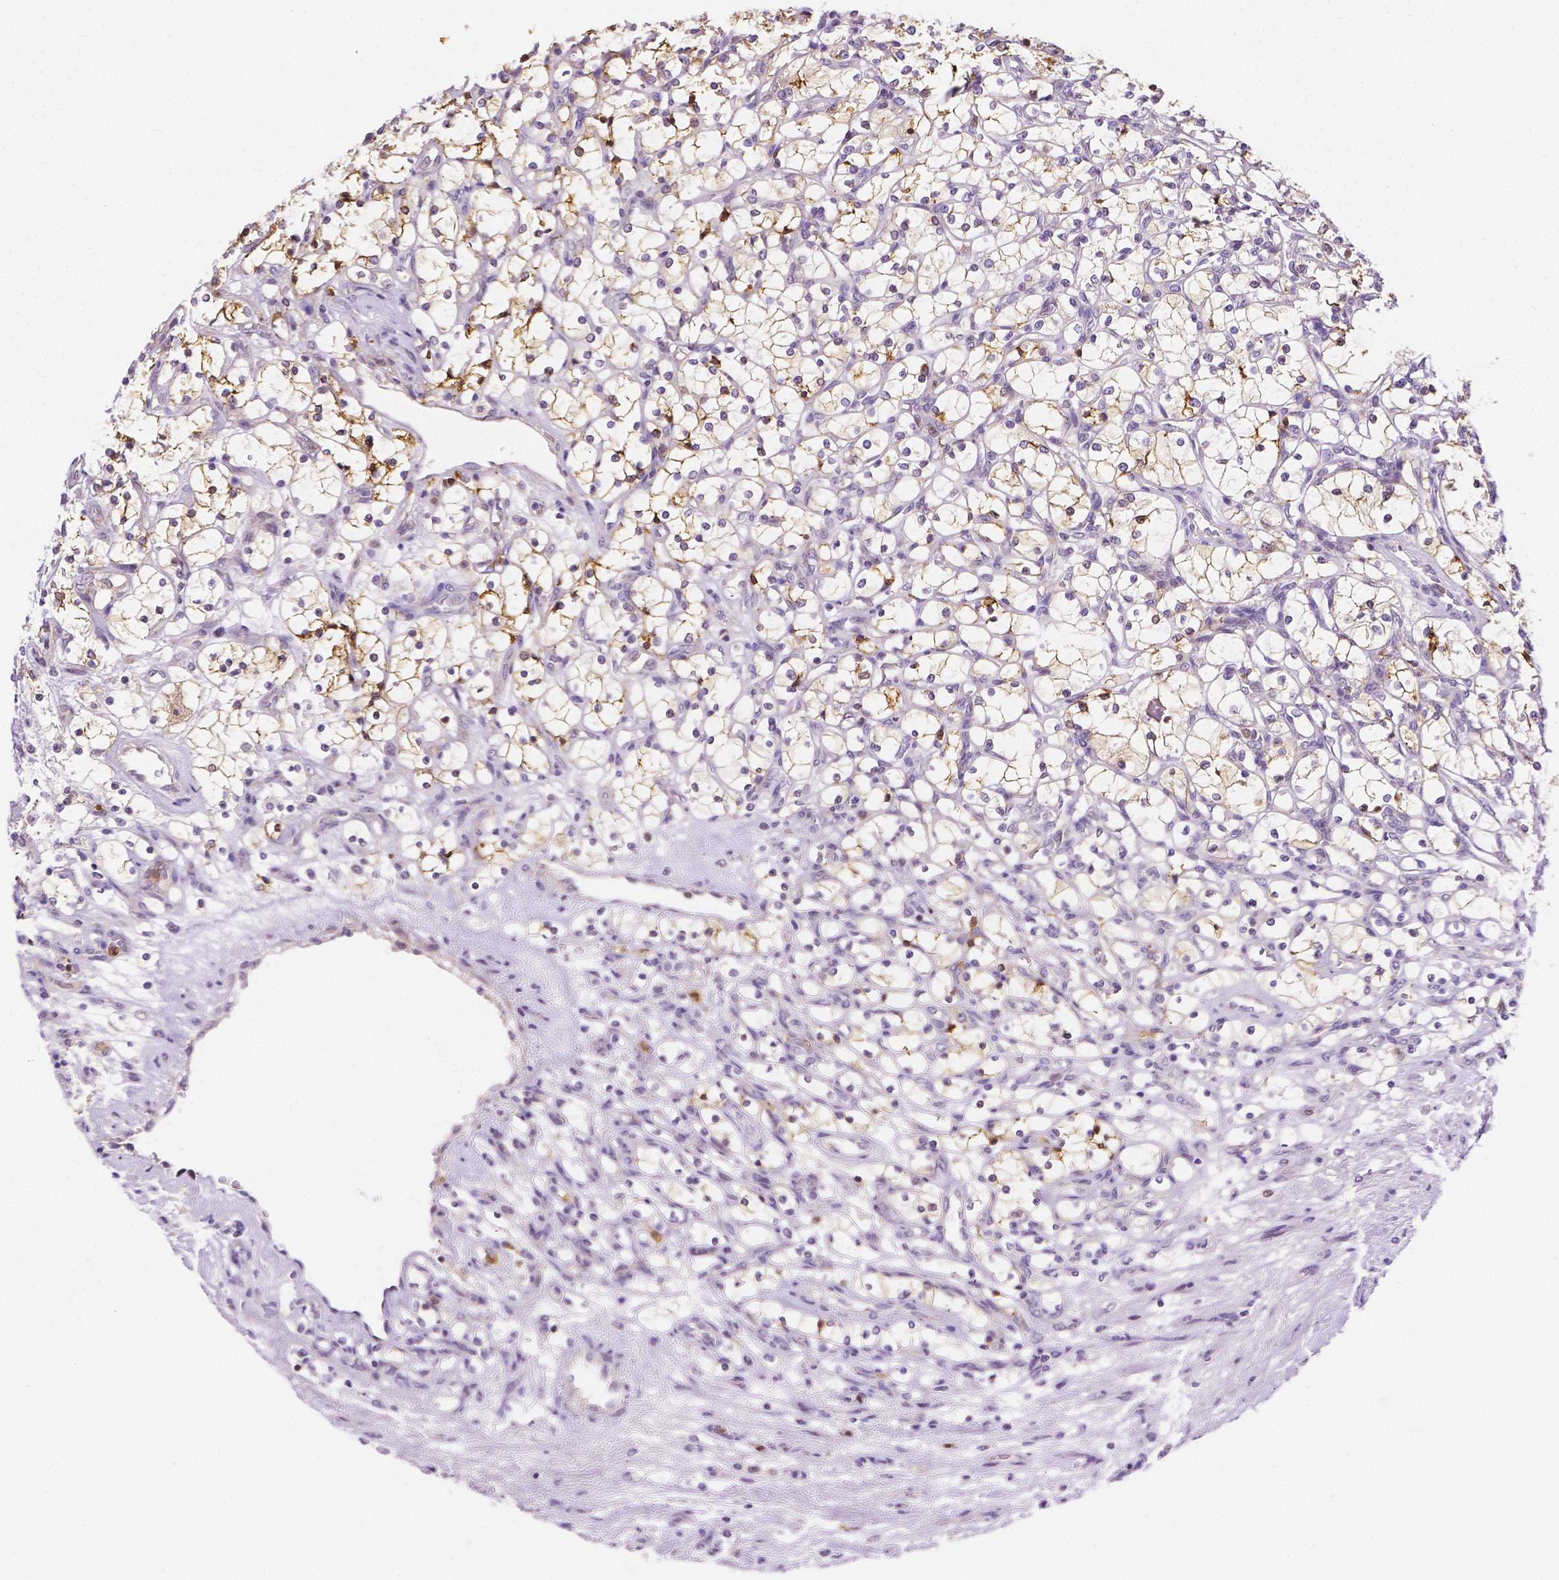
{"staining": {"intensity": "weak", "quantity": ">75%", "location": "cytoplasmic/membranous"}, "tissue": "renal cancer", "cell_type": "Tumor cells", "image_type": "cancer", "snomed": [{"axis": "morphology", "description": "Adenocarcinoma, NOS"}, {"axis": "topography", "description": "Kidney"}], "caption": "About >75% of tumor cells in human renal cancer display weak cytoplasmic/membranous protein staining as visualized by brown immunohistochemical staining.", "gene": "ZNRD2", "patient": {"sex": "female", "age": 69}}